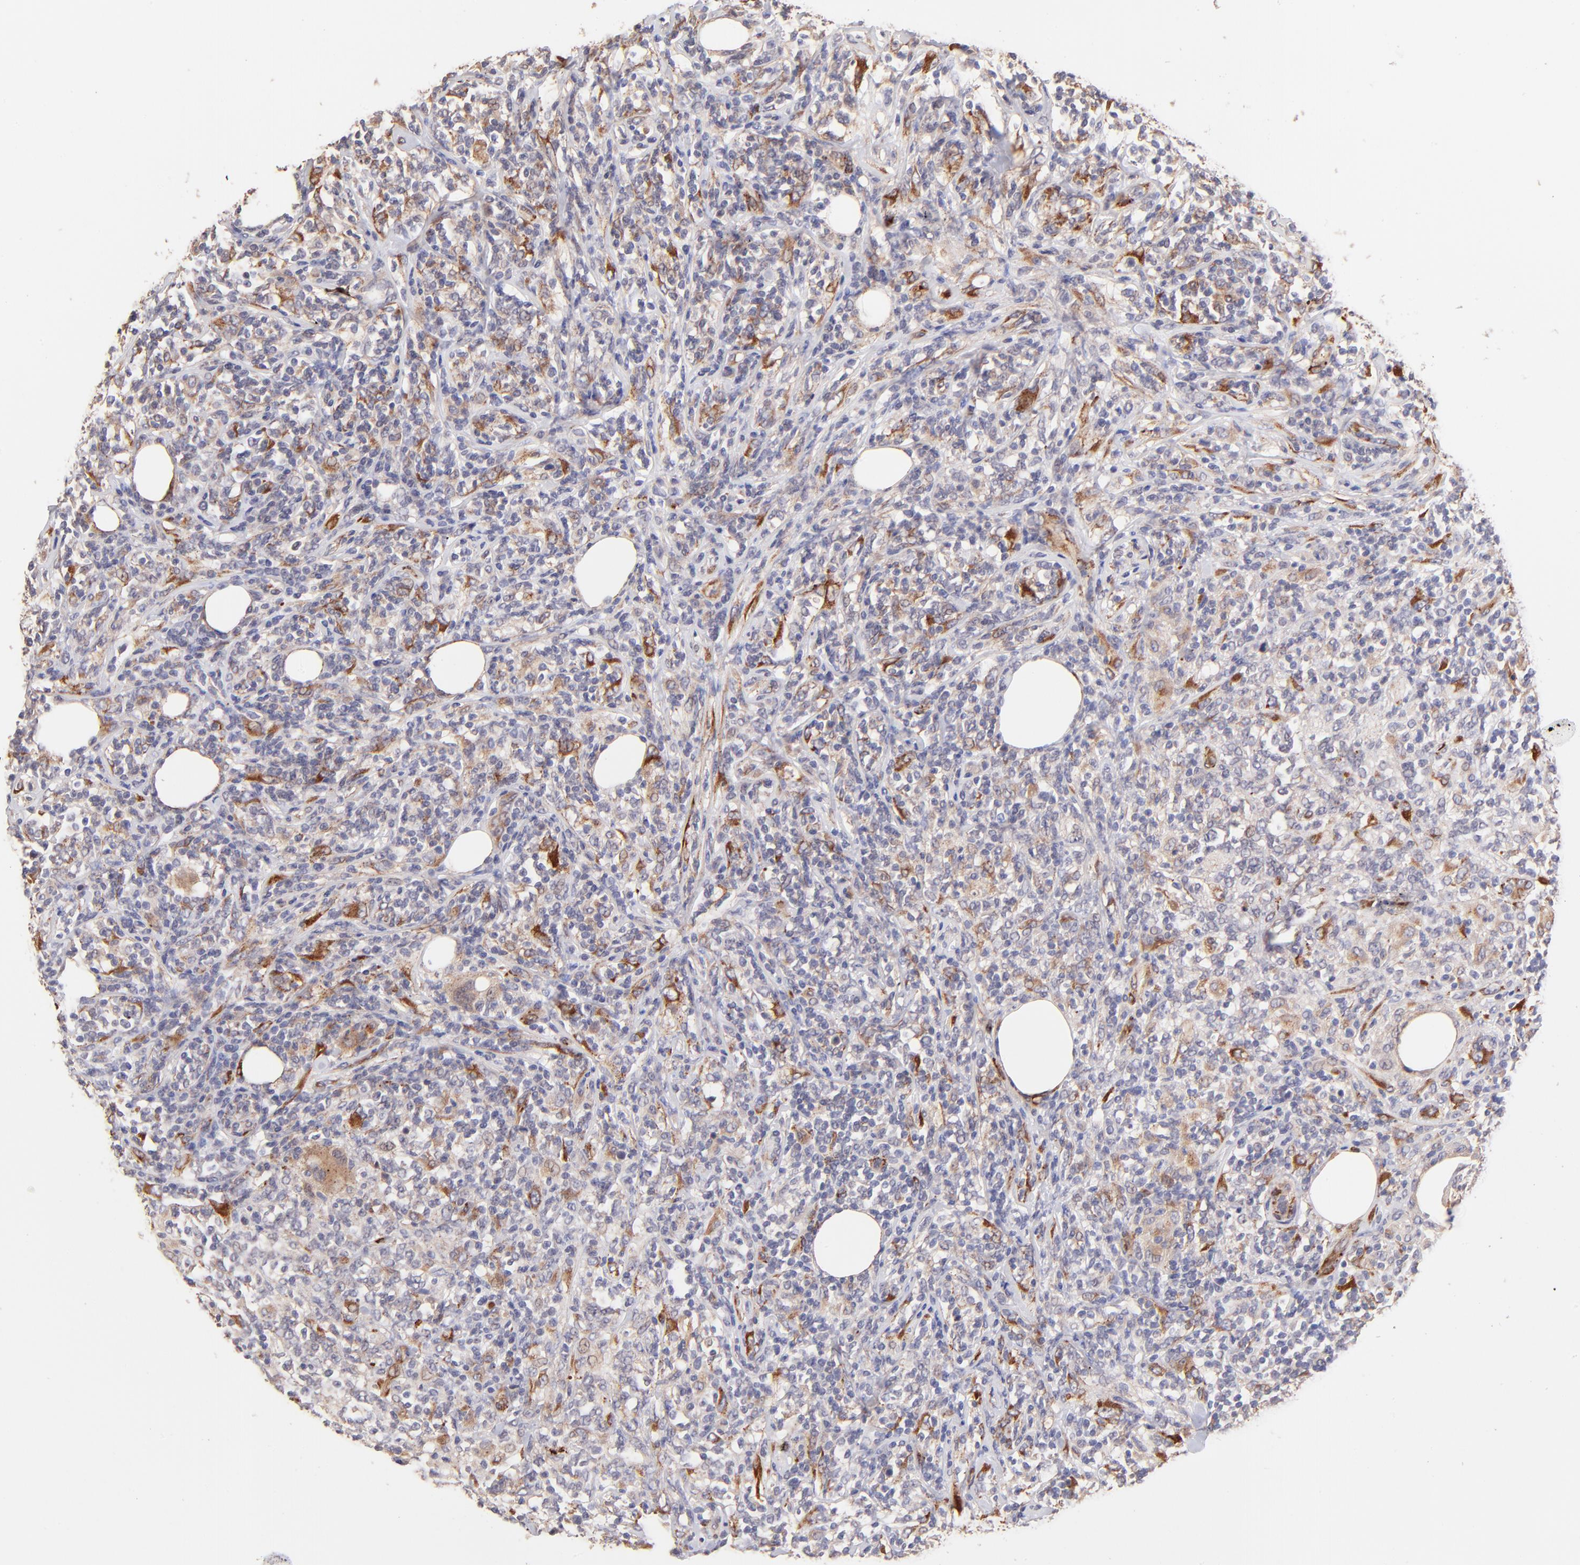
{"staining": {"intensity": "weak", "quantity": "25%-75%", "location": "cytoplasmic/membranous"}, "tissue": "lymphoma", "cell_type": "Tumor cells", "image_type": "cancer", "snomed": [{"axis": "morphology", "description": "Malignant lymphoma, non-Hodgkin's type, High grade"}, {"axis": "topography", "description": "Lymph node"}], "caption": "The histopathology image demonstrates immunohistochemical staining of lymphoma. There is weak cytoplasmic/membranous expression is seen in approximately 25%-75% of tumor cells.", "gene": "SPARC", "patient": {"sex": "female", "age": 84}}